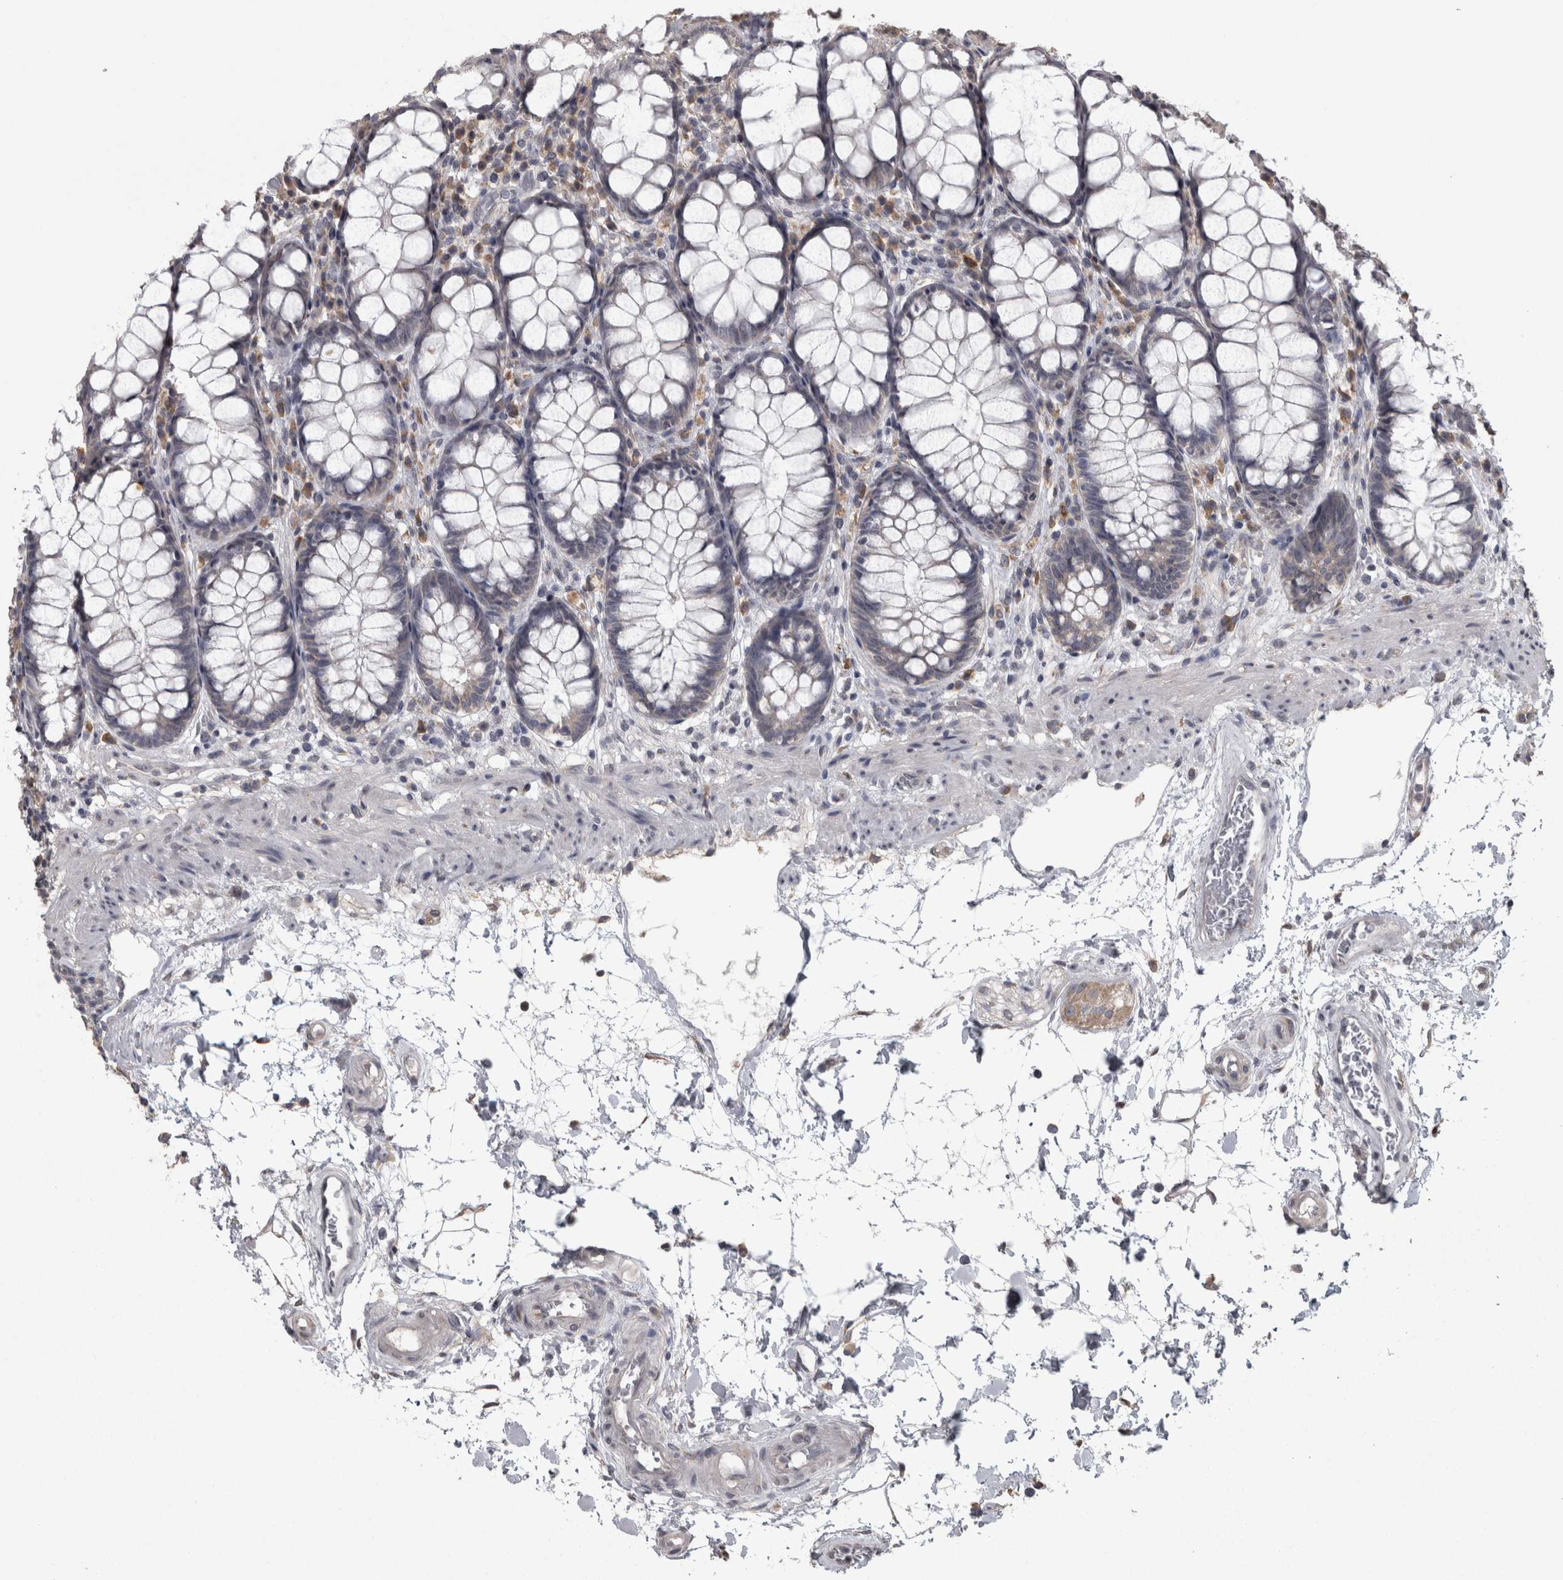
{"staining": {"intensity": "weak", "quantity": "<25%", "location": "cytoplasmic/membranous"}, "tissue": "rectum", "cell_type": "Glandular cells", "image_type": "normal", "snomed": [{"axis": "morphology", "description": "Normal tissue, NOS"}, {"axis": "topography", "description": "Rectum"}], "caption": "Rectum stained for a protein using immunohistochemistry reveals no staining glandular cells.", "gene": "RAB29", "patient": {"sex": "male", "age": 64}}